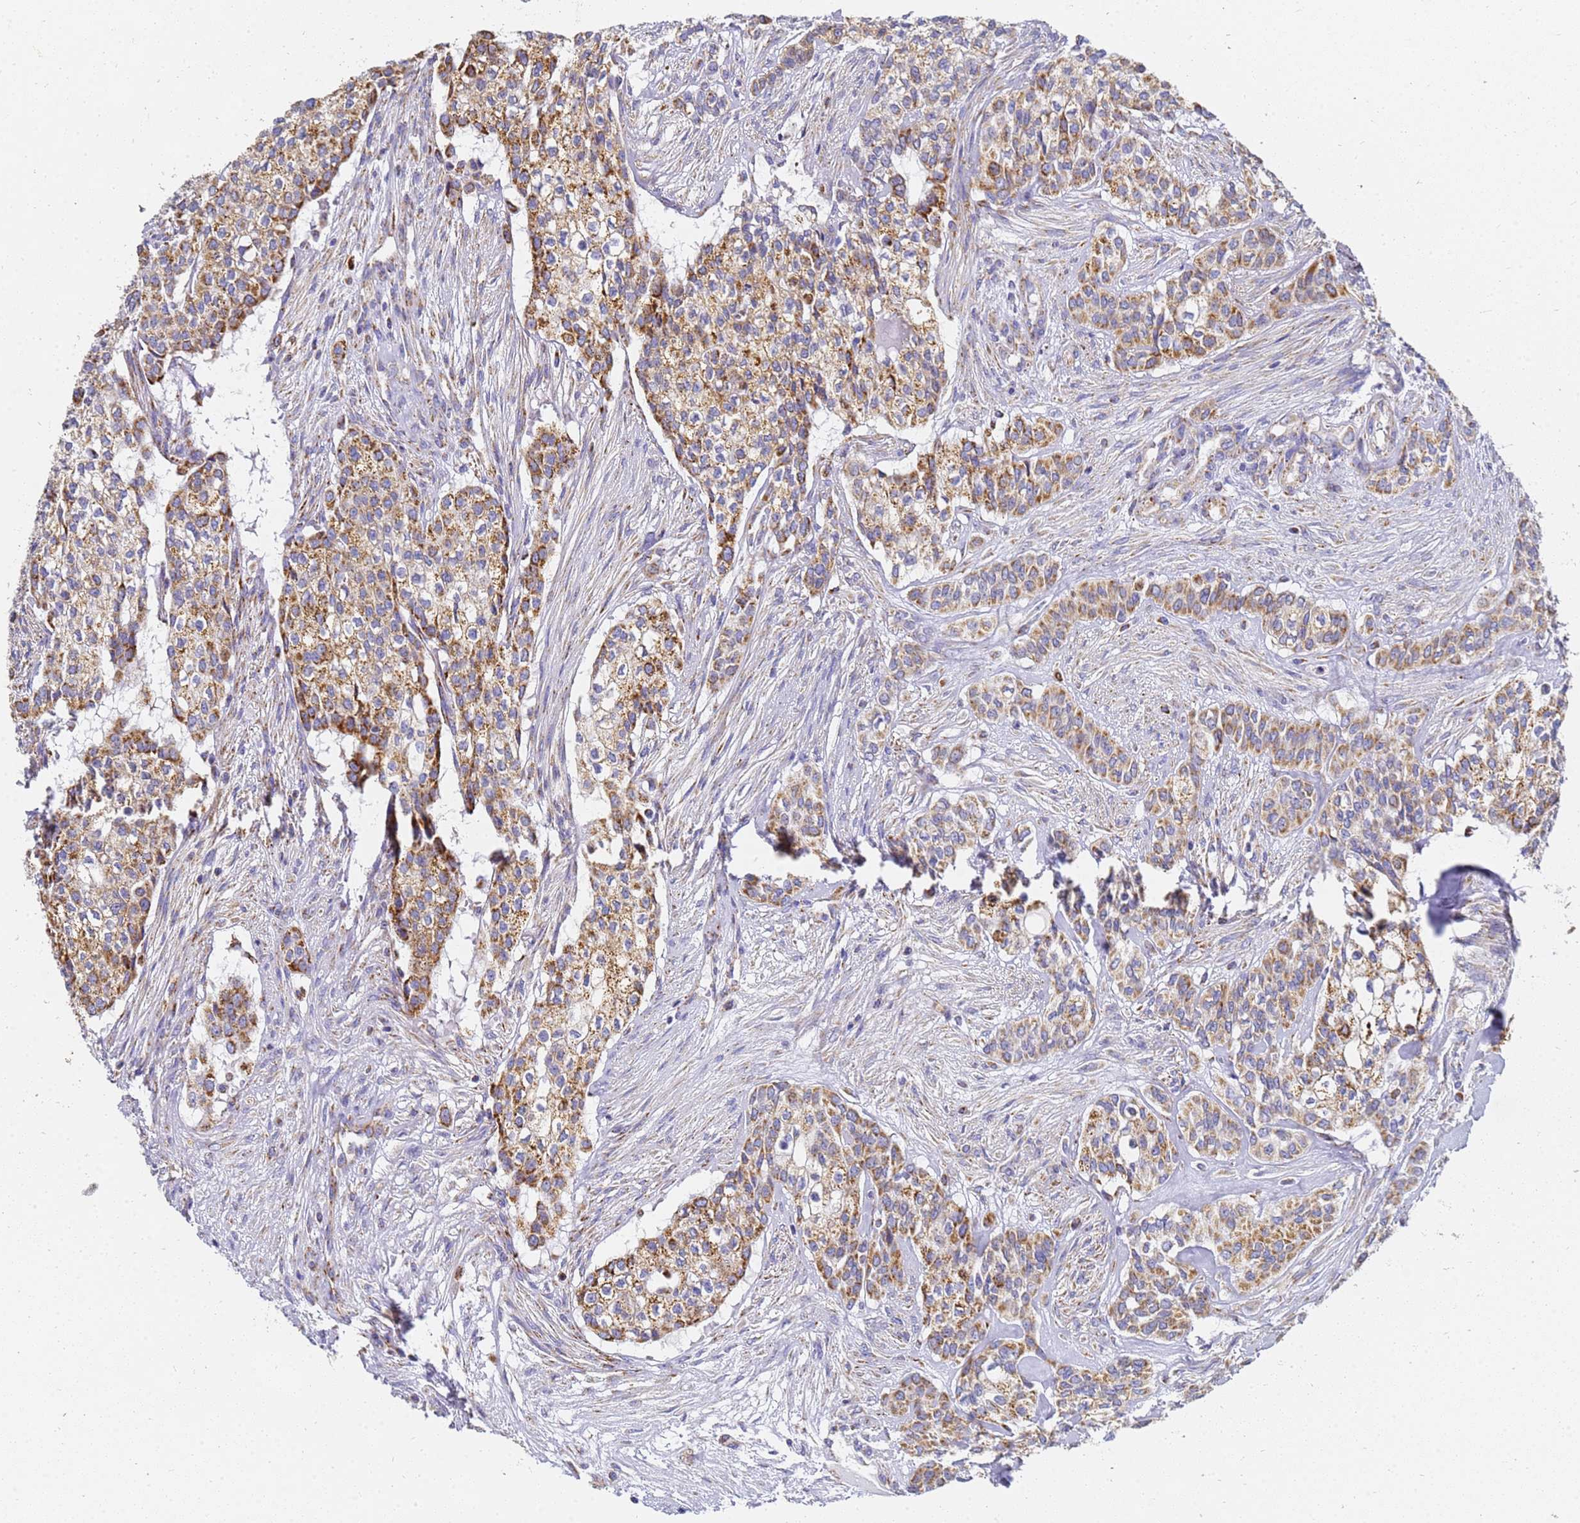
{"staining": {"intensity": "strong", "quantity": ">75%", "location": "cytoplasmic/membranous"}, "tissue": "head and neck cancer", "cell_type": "Tumor cells", "image_type": "cancer", "snomed": [{"axis": "morphology", "description": "Adenocarcinoma, NOS"}, {"axis": "topography", "description": "Head-Neck"}], "caption": "Strong cytoplasmic/membranous protein positivity is present in approximately >75% of tumor cells in adenocarcinoma (head and neck). The staining is performed using DAB brown chromogen to label protein expression. The nuclei are counter-stained blue using hematoxylin.", "gene": "CNIH4", "patient": {"sex": "male", "age": 81}}